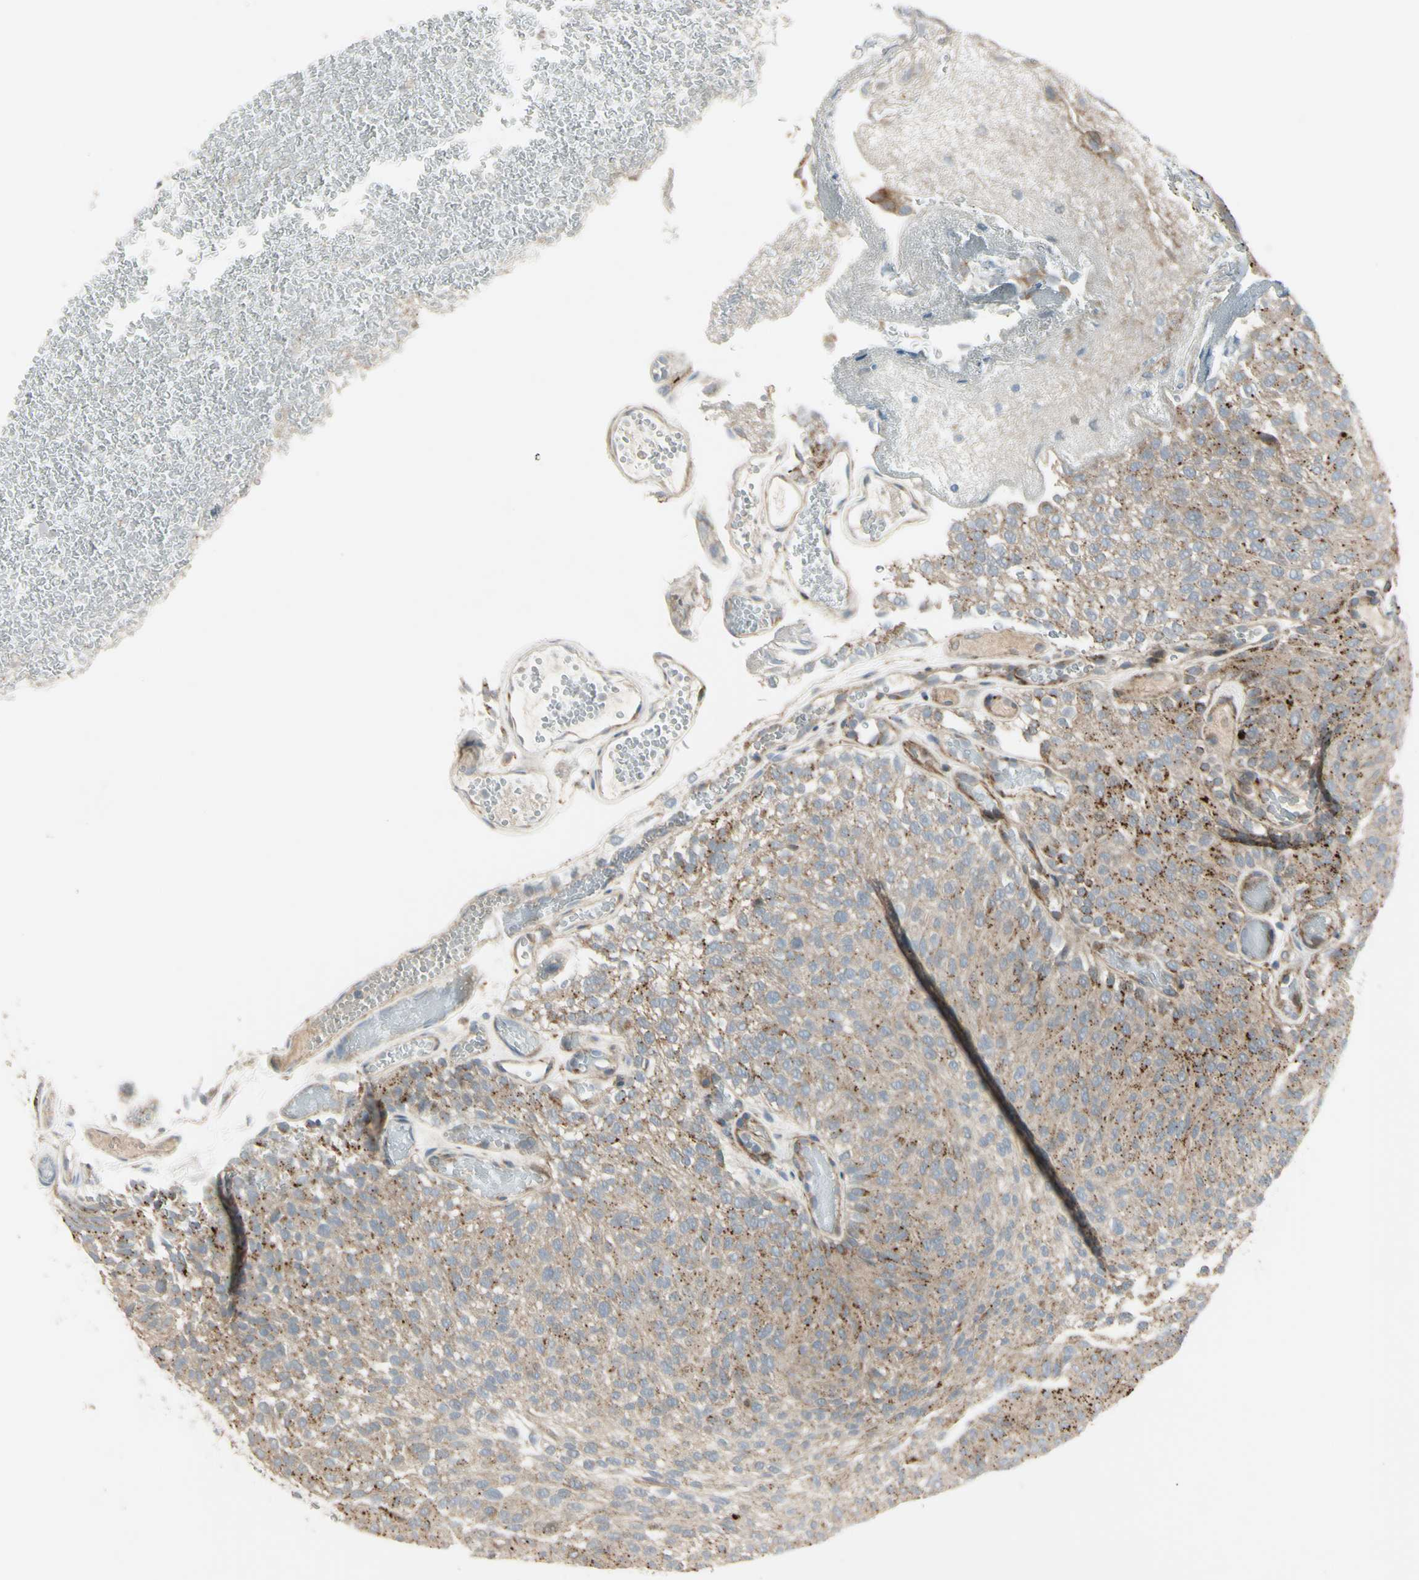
{"staining": {"intensity": "moderate", "quantity": "<25%", "location": "cytoplasmic/membranous"}, "tissue": "urothelial cancer", "cell_type": "Tumor cells", "image_type": "cancer", "snomed": [{"axis": "morphology", "description": "Urothelial carcinoma, Low grade"}, {"axis": "topography", "description": "Urinary bladder"}], "caption": "Protein analysis of urothelial carcinoma (low-grade) tissue shows moderate cytoplasmic/membranous staining in about <25% of tumor cells. (IHC, brightfield microscopy, high magnification).", "gene": "NDFIP1", "patient": {"sex": "male", "age": 78}}